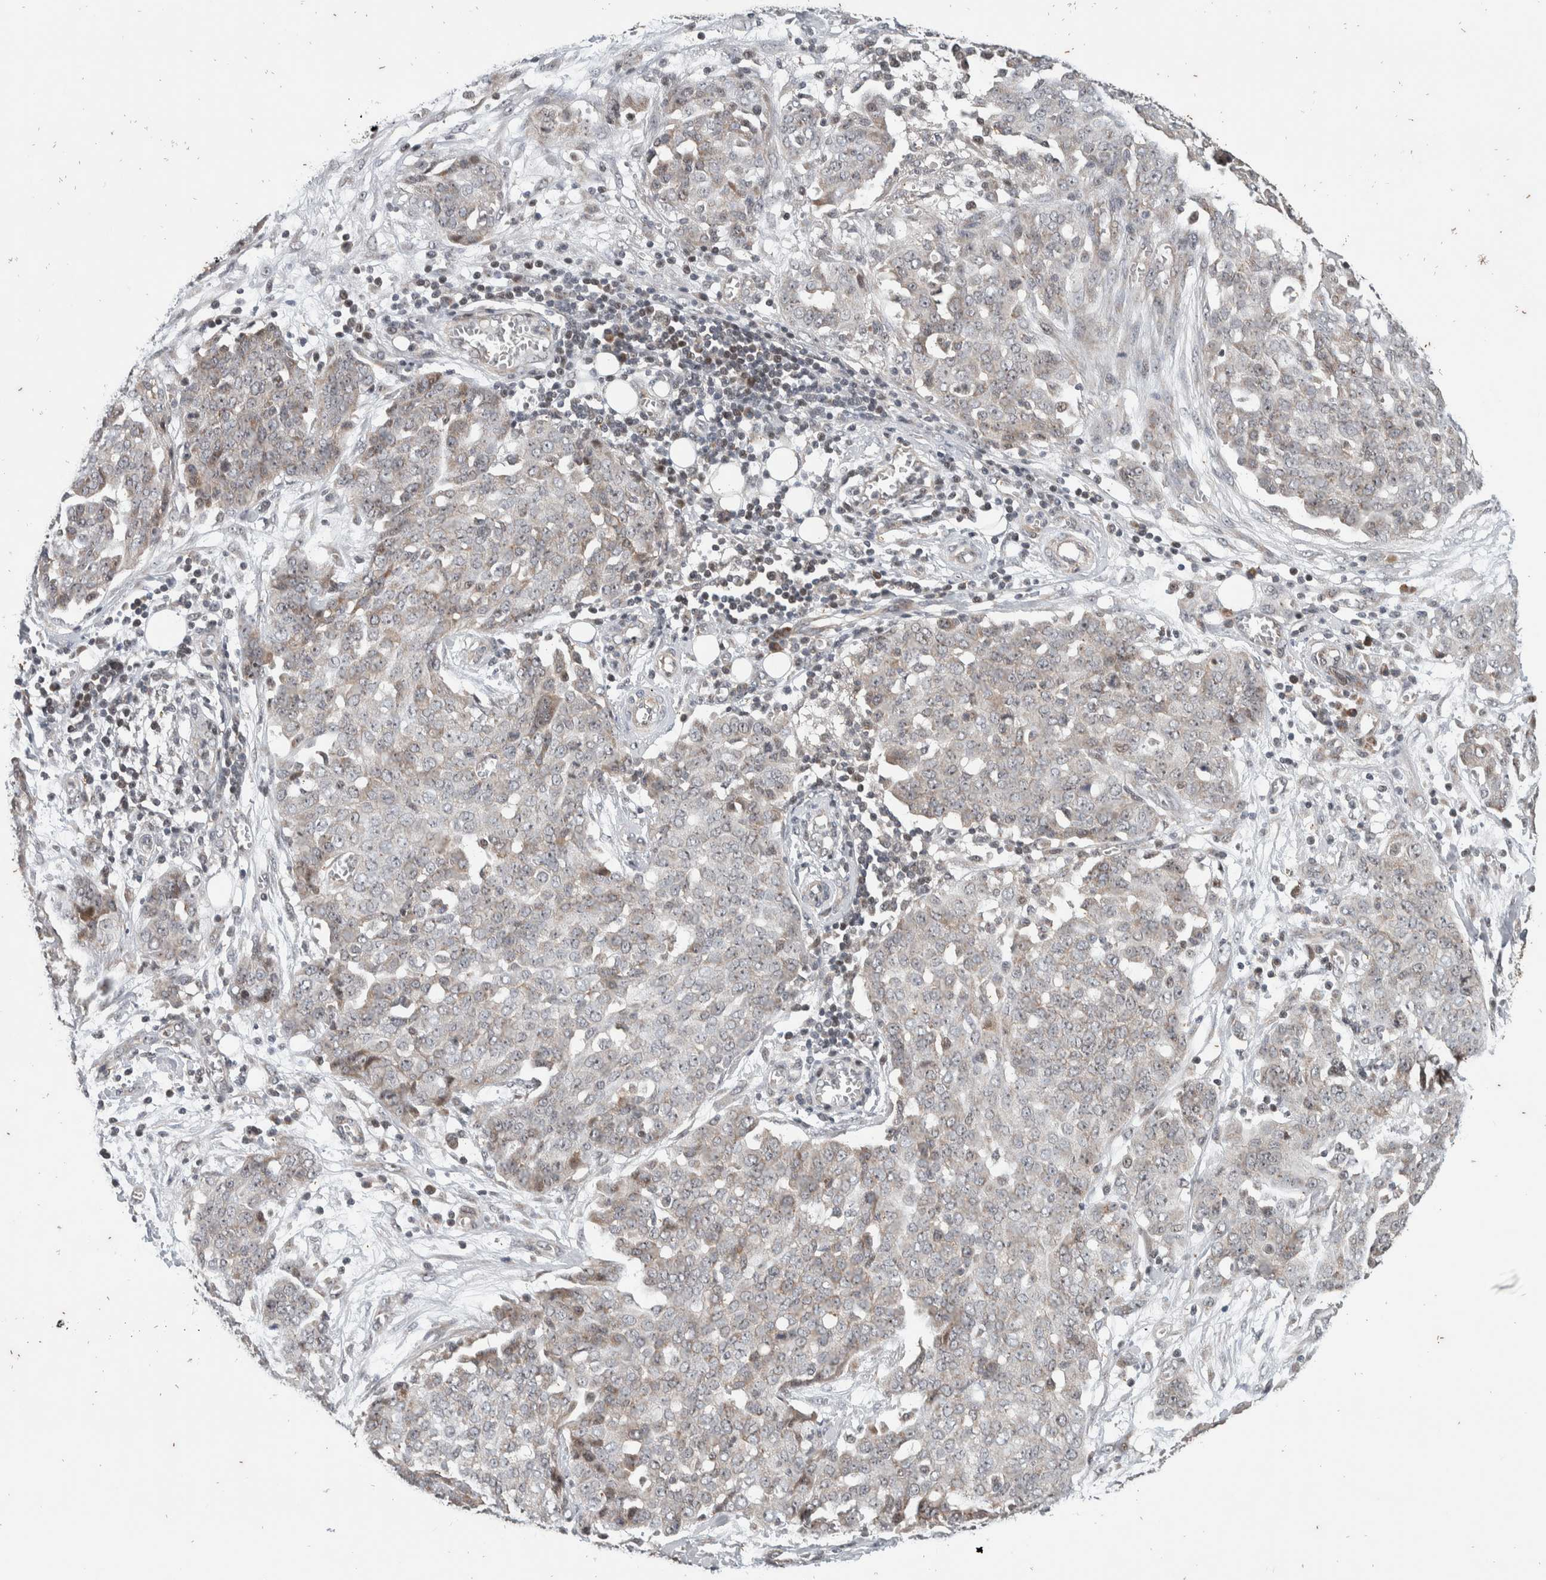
{"staining": {"intensity": "negative", "quantity": "none", "location": "none"}, "tissue": "ovarian cancer", "cell_type": "Tumor cells", "image_type": "cancer", "snomed": [{"axis": "morphology", "description": "Cystadenocarcinoma, serous, NOS"}, {"axis": "topography", "description": "Soft tissue"}, {"axis": "topography", "description": "Ovary"}], "caption": "The micrograph reveals no staining of tumor cells in ovarian cancer. The staining was performed using DAB to visualize the protein expression in brown, while the nuclei were stained in blue with hematoxylin (Magnification: 20x).", "gene": "ATXN7L1", "patient": {"sex": "female", "age": 57}}